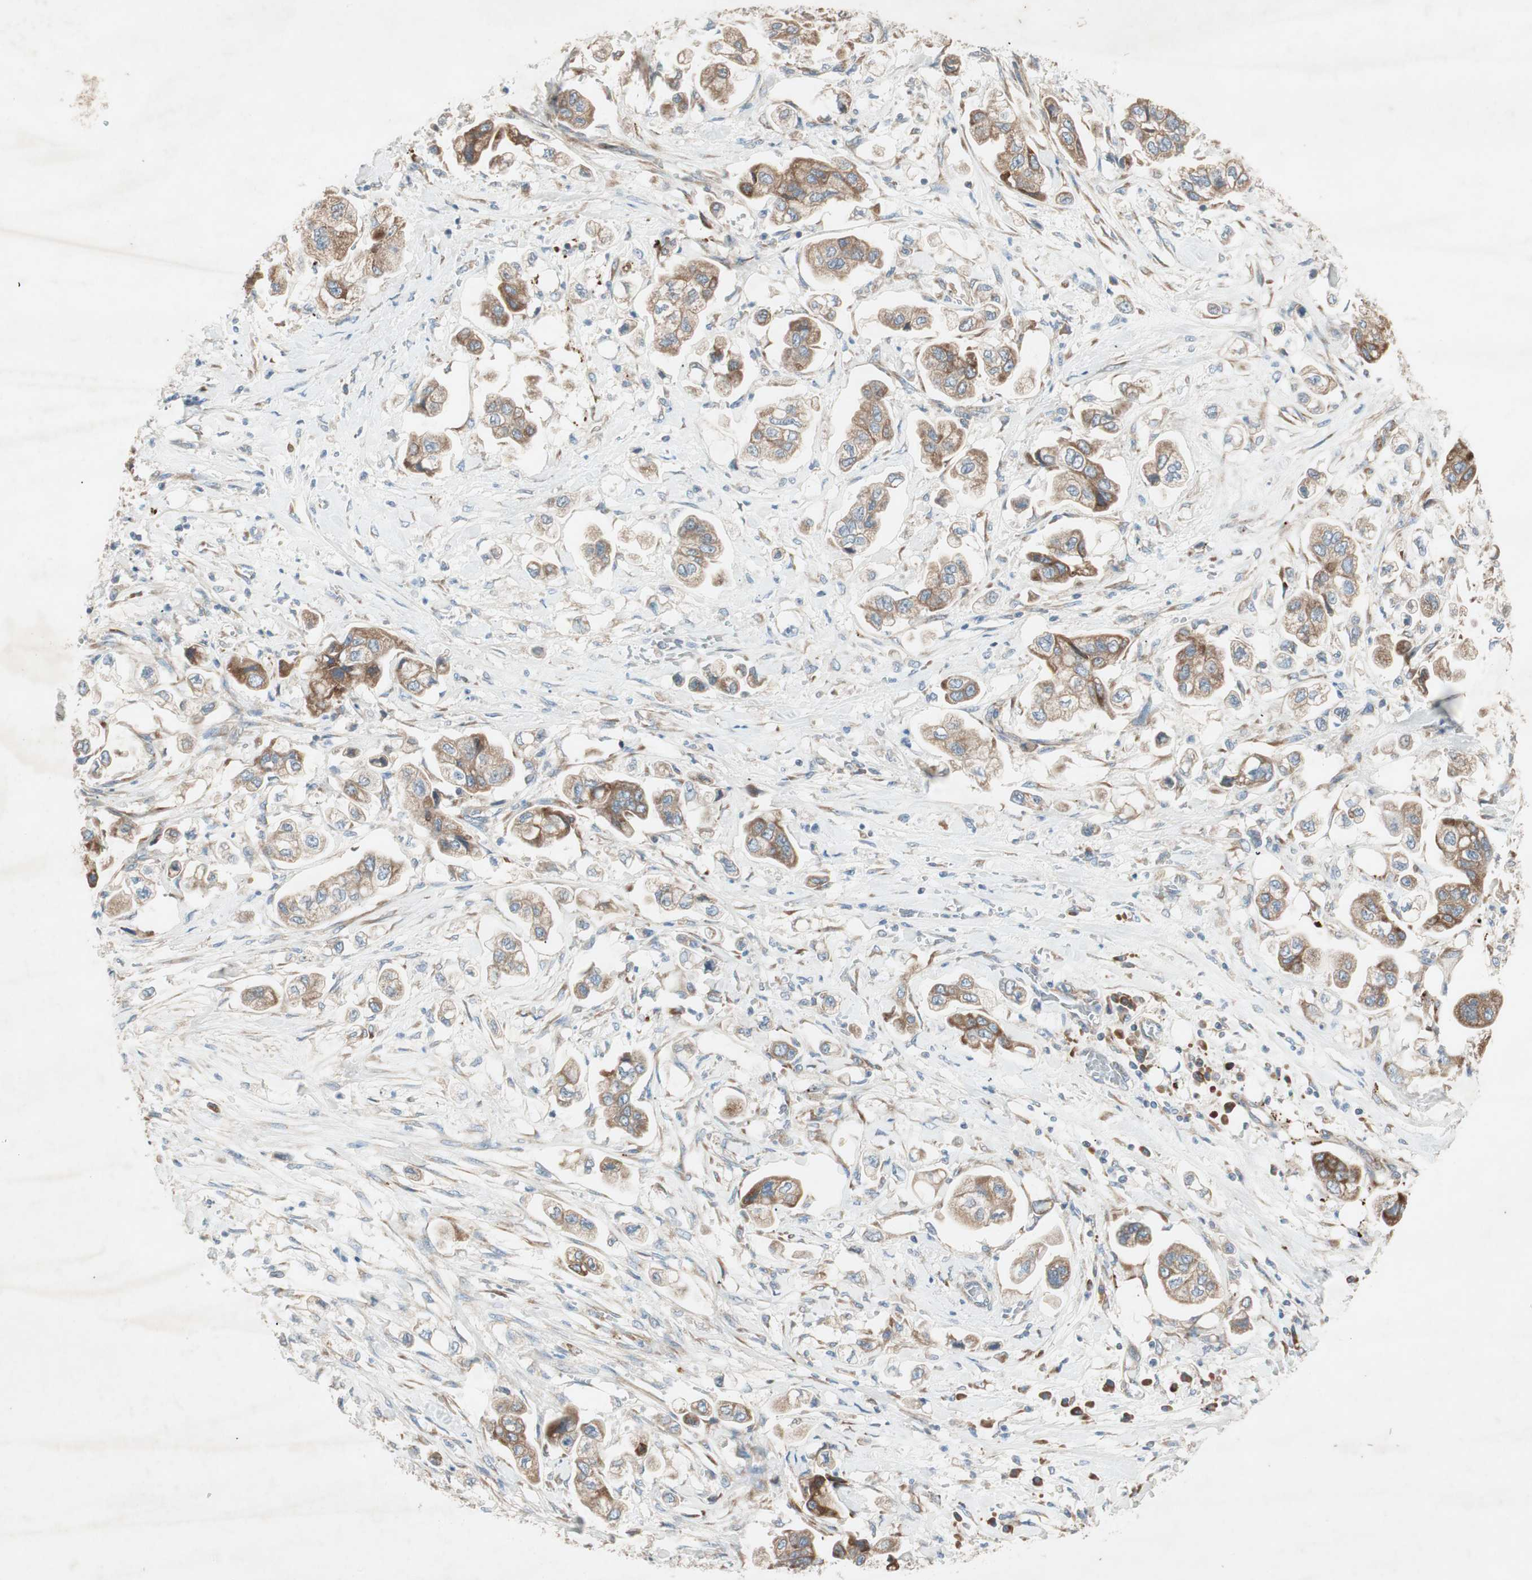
{"staining": {"intensity": "moderate", "quantity": ">75%", "location": "cytoplasmic/membranous"}, "tissue": "stomach cancer", "cell_type": "Tumor cells", "image_type": "cancer", "snomed": [{"axis": "morphology", "description": "Adenocarcinoma, NOS"}, {"axis": "topography", "description": "Stomach"}], "caption": "Moderate cytoplasmic/membranous protein staining is identified in approximately >75% of tumor cells in stomach adenocarcinoma.", "gene": "RPL23", "patient": {"sex": "male", "age": 62}}